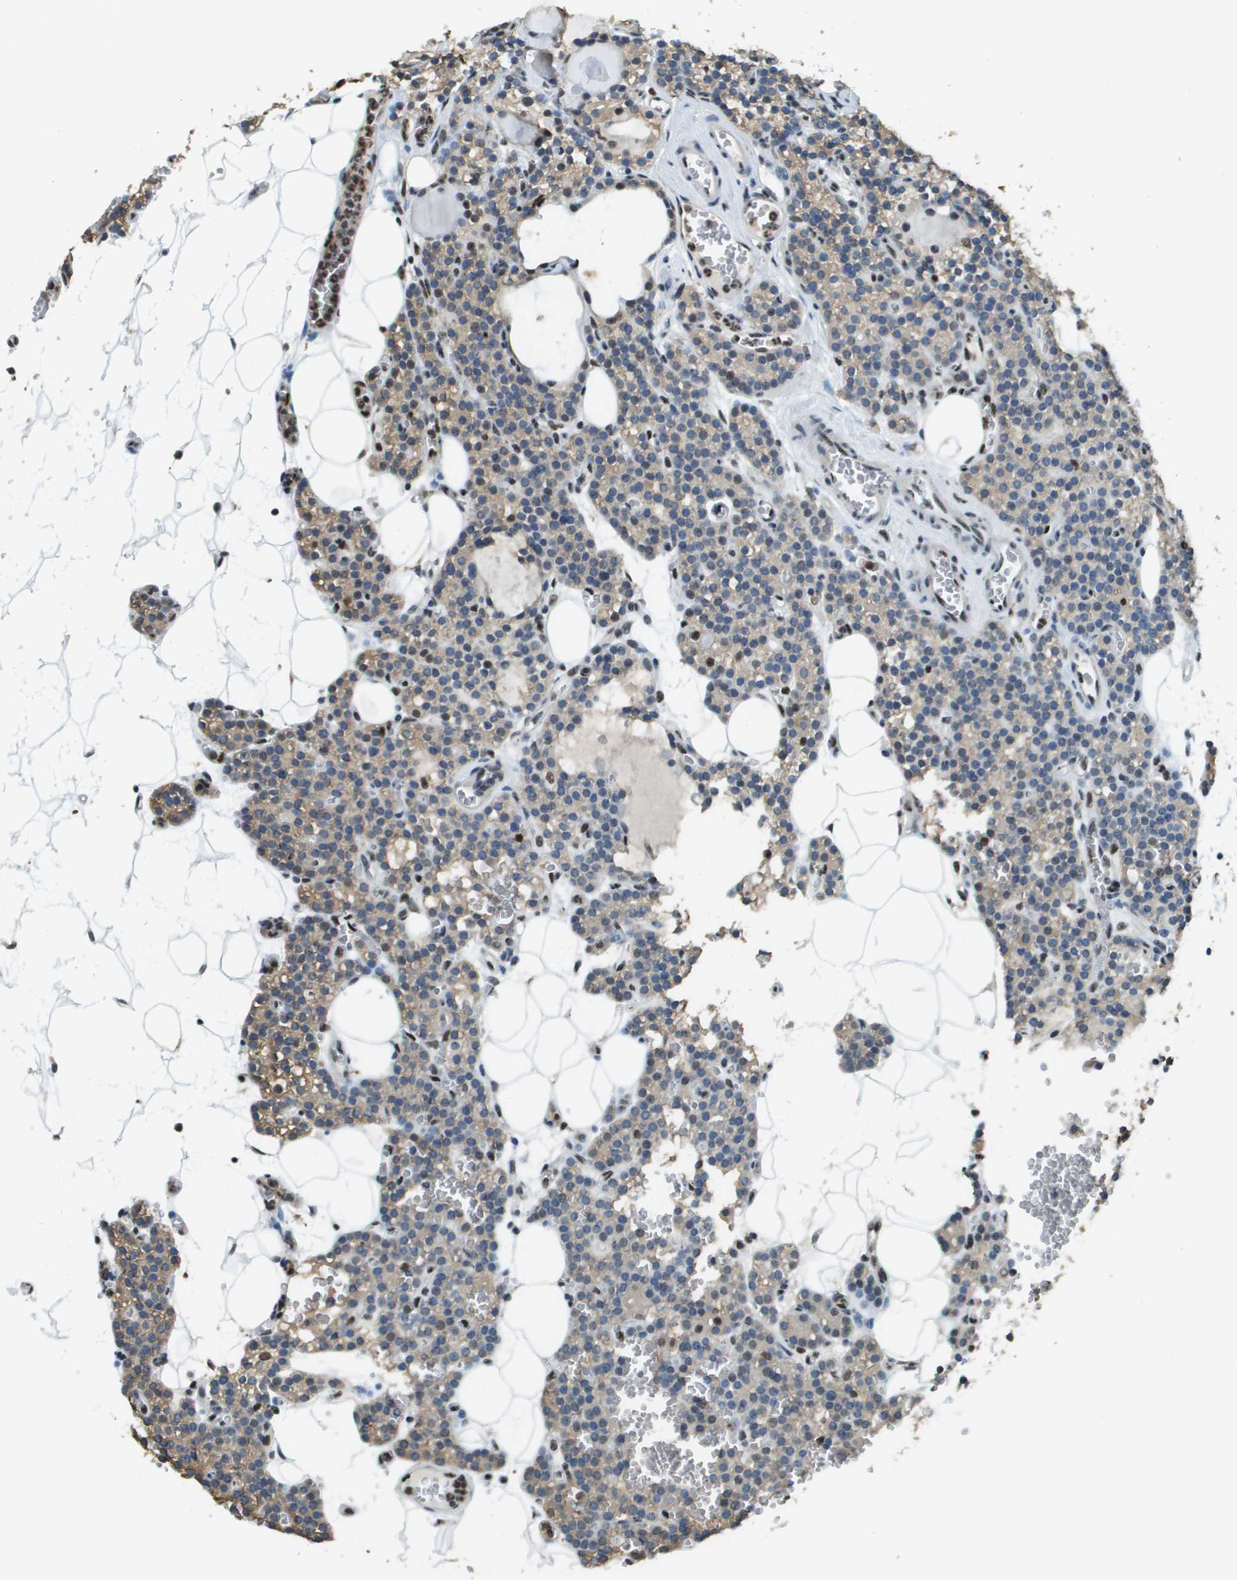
{"staining": {"intensity": "weak", "quantity": "25%-75%", "location": "cytoplasmic/membranous,nuclear"}, "tissue": "parathyroid gland", "cell_type": "Glandular cells", "image_type": "normal", "snomed": [{"axis": "morphology", "description": "Normal tissue, NOS"}, {"axis": "morphology", "description": "Adenoma, NOS"}, {"axis": "topography", "description": "Parathyroid gland"}], "caption": "Protein expression analysis of unremarkable parathyroid gland shows weak cytoplasmic/membranous,nuclear staining in approximately 25%-75% of glandular cells. (DAB (3,3'-diaminobenzidine) IHC, brown staining for protein, blue staining for nuclei).", "gene": "SP100", "patient": {"sex": "female", "age": 58}}